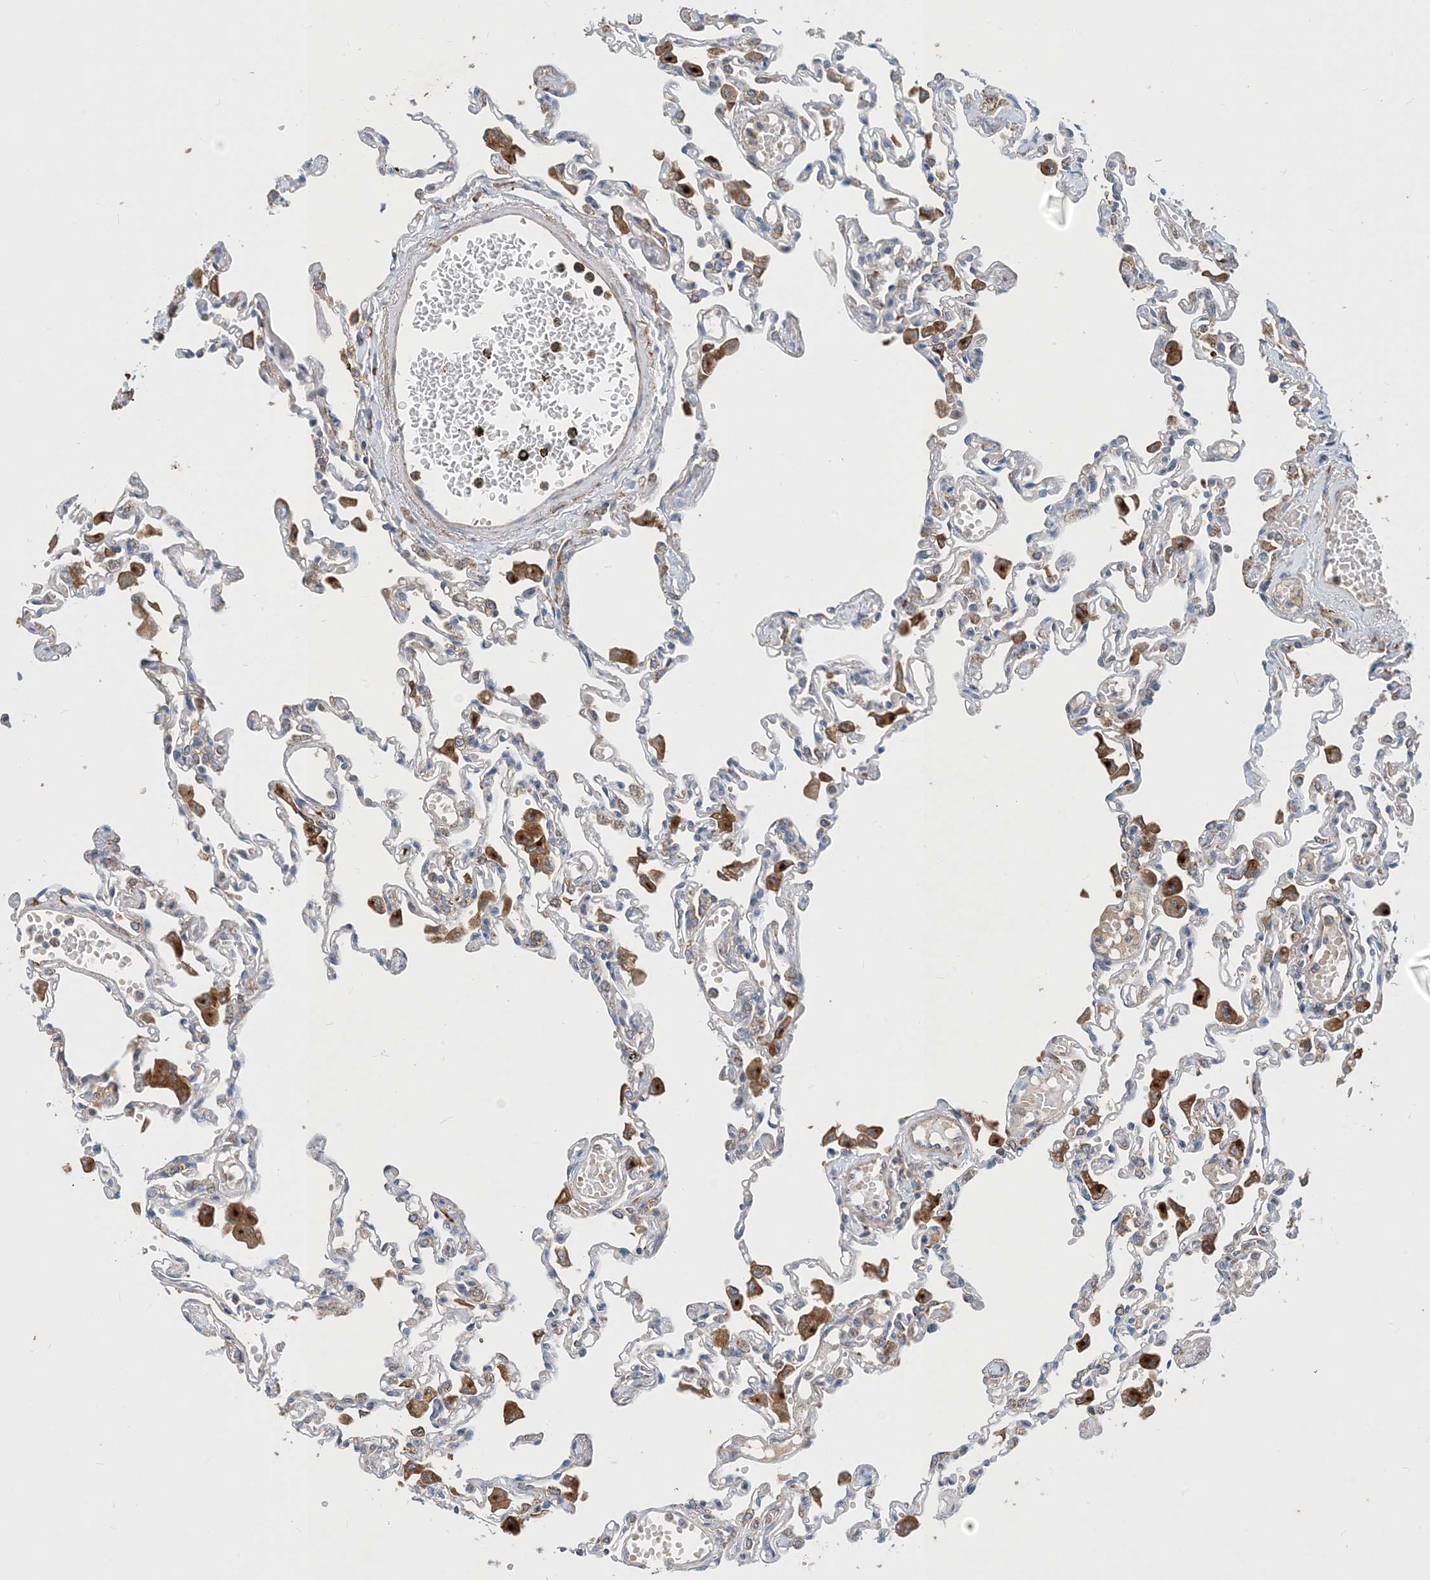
{"staining": {"intensity": "weak", "quantity": "<25%", "location": "cytoplasmic/membranous"}, "tissue": "lung", "cell_type": "Alveolar cells", "image_type": "normal", "snomed": [{"axis": "morphology", "description": "Normal tissue, NOS"}, {"axis": "topography", "description": "Bronchus"}, {"axis": "topography", "description": "Lung"}], "caption": "This is a histopathology image of immunohistochemistry (IHC) staining of normal lung, which shows no positivity in alveolar cells.", "gene": "STK19", "patient": {"sex": "female", "age": 49}}